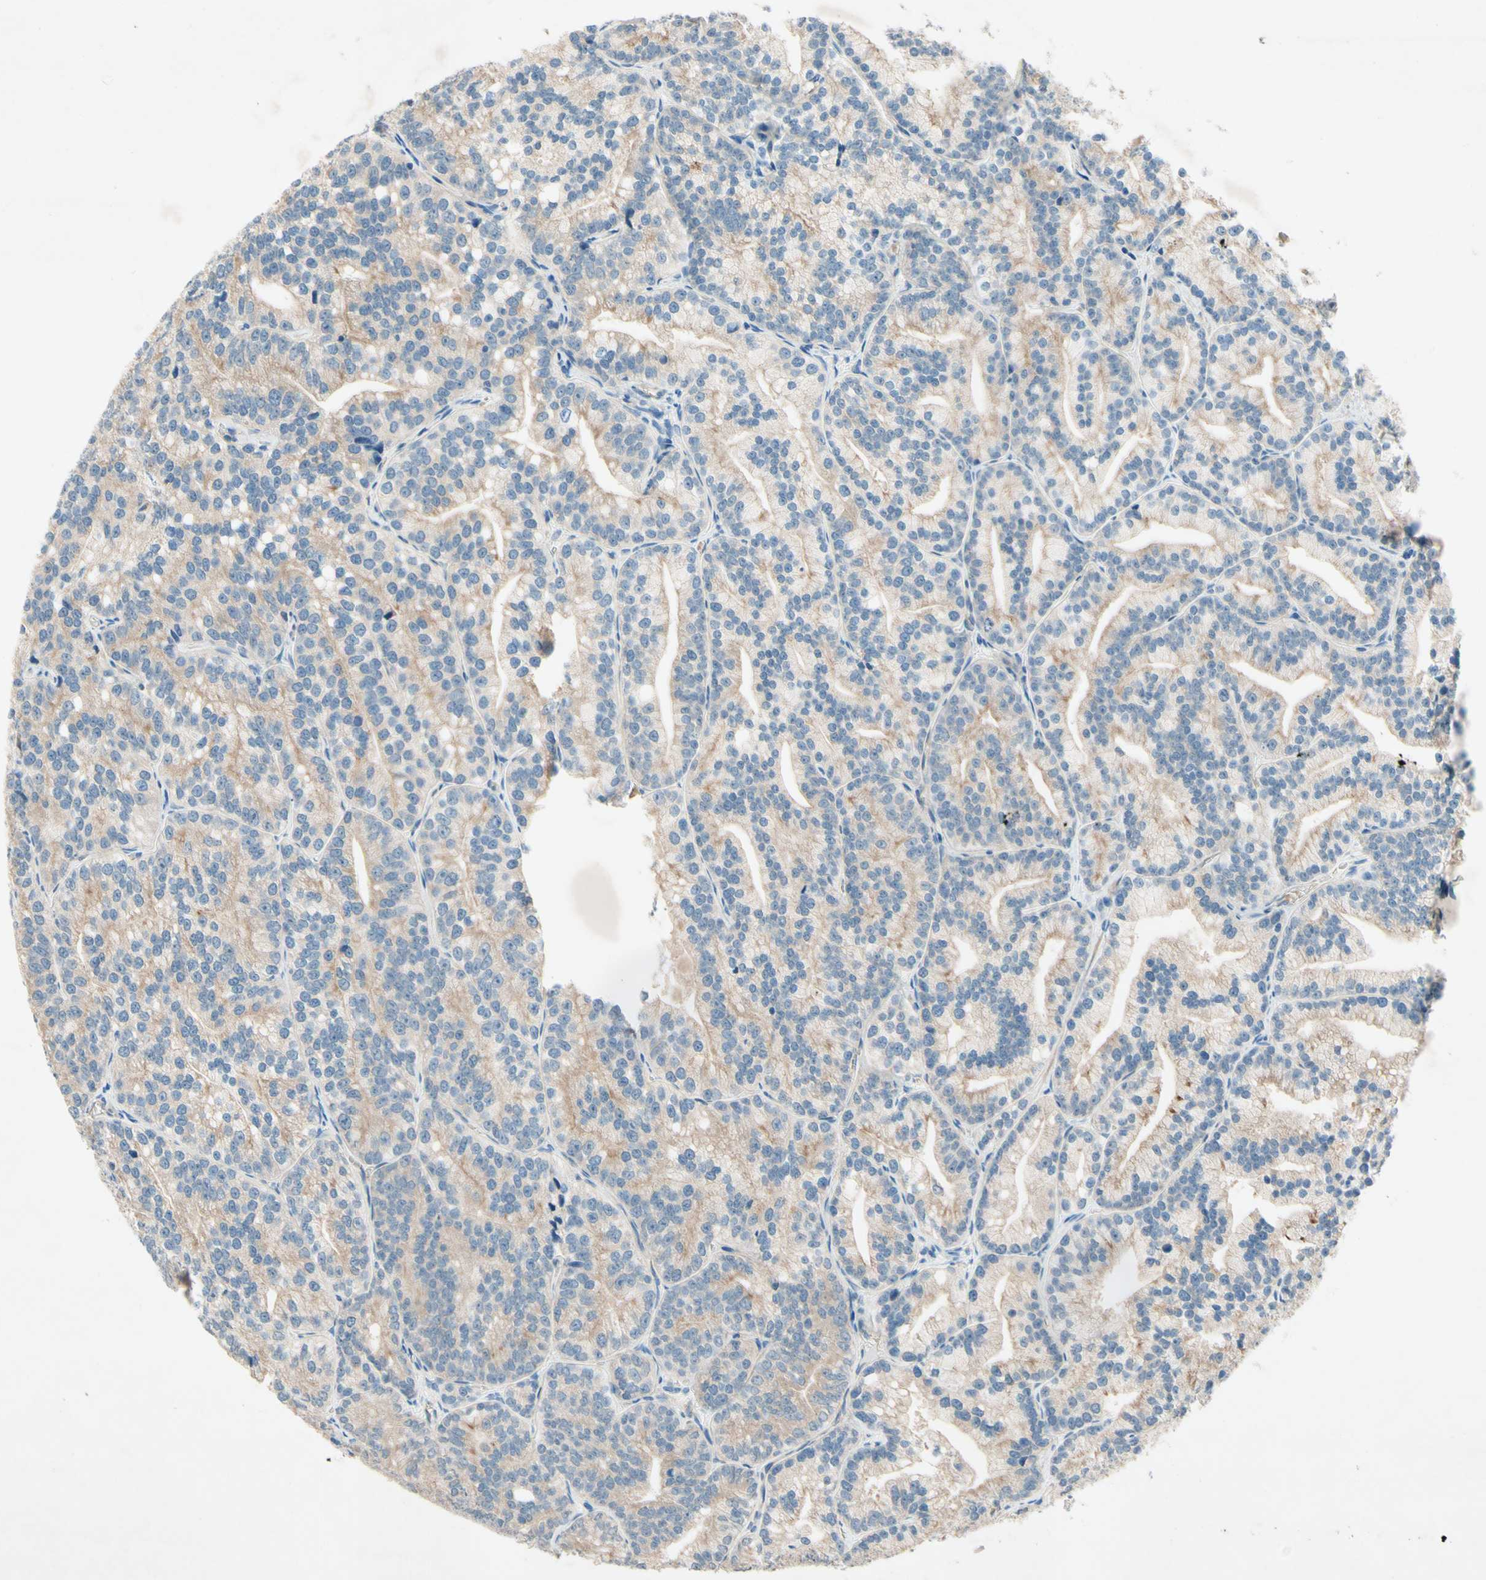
{"staining": {"intensity": "moderate", "quantity": "25%-75%", "location": "cytoplasmic/membranous"}, "tissue": "prostate cancer", "cell_type": "Tumor cells", "image_type": "cancer", "snomed": [{"axis": "morphology", "description": "Adenocarcinoma, Low grade"}, {"axis": "topography", "description": "Prostate"}], "caption": "Protein staining exhibits moderate cytoplasmic/membranous staining in approximately 25%-75% of tumor cells in prostate cancer. The staining was performed using DAB, with brown indicating positive protein expression. Nuclei are stained blue with hematoxylin.", "gene": "IL2", "patient": {"sex": "male", "age": 89}}